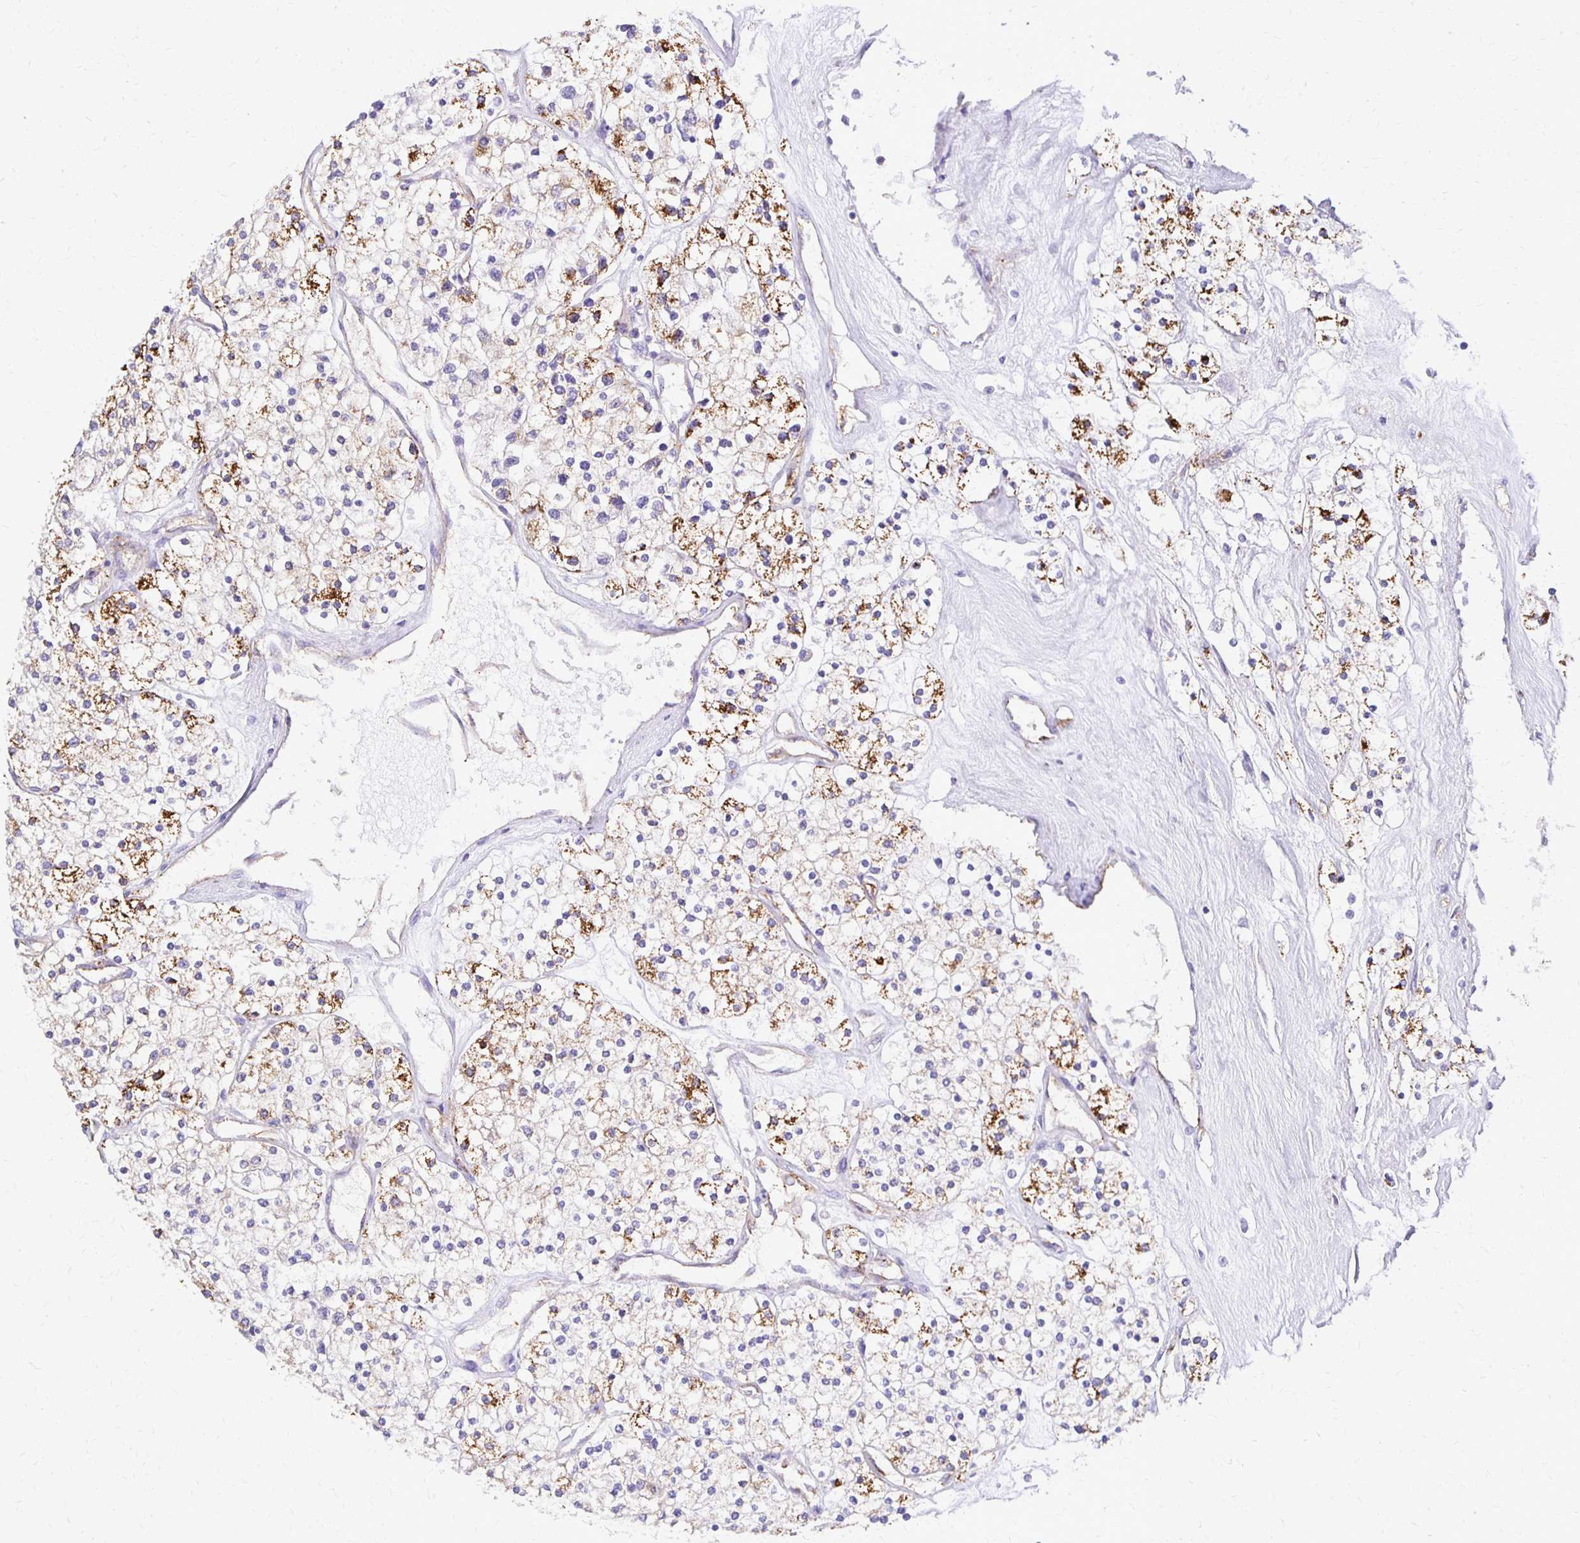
{"staining": {"intensity": "moderate", "quantity": "25%-75%", "location": "cytoplasmic/membranous"}, "tissue": "renal cancer", "cell_type": "Tumor cells", "image_type": "cancer", "snomed": [{"axis": "morphology", "description": "Adenocarcinoma, NOS"}, {"axis": "topography", "description": "Kidney"}], "caption": "A brown stain shows moderate cytoplasmic/membranous positivity of a protein in human adenocarcinoma (renal) tumor cells.", "gene": "TTYH1", "patient": {"sex": "male", "age": 80}}